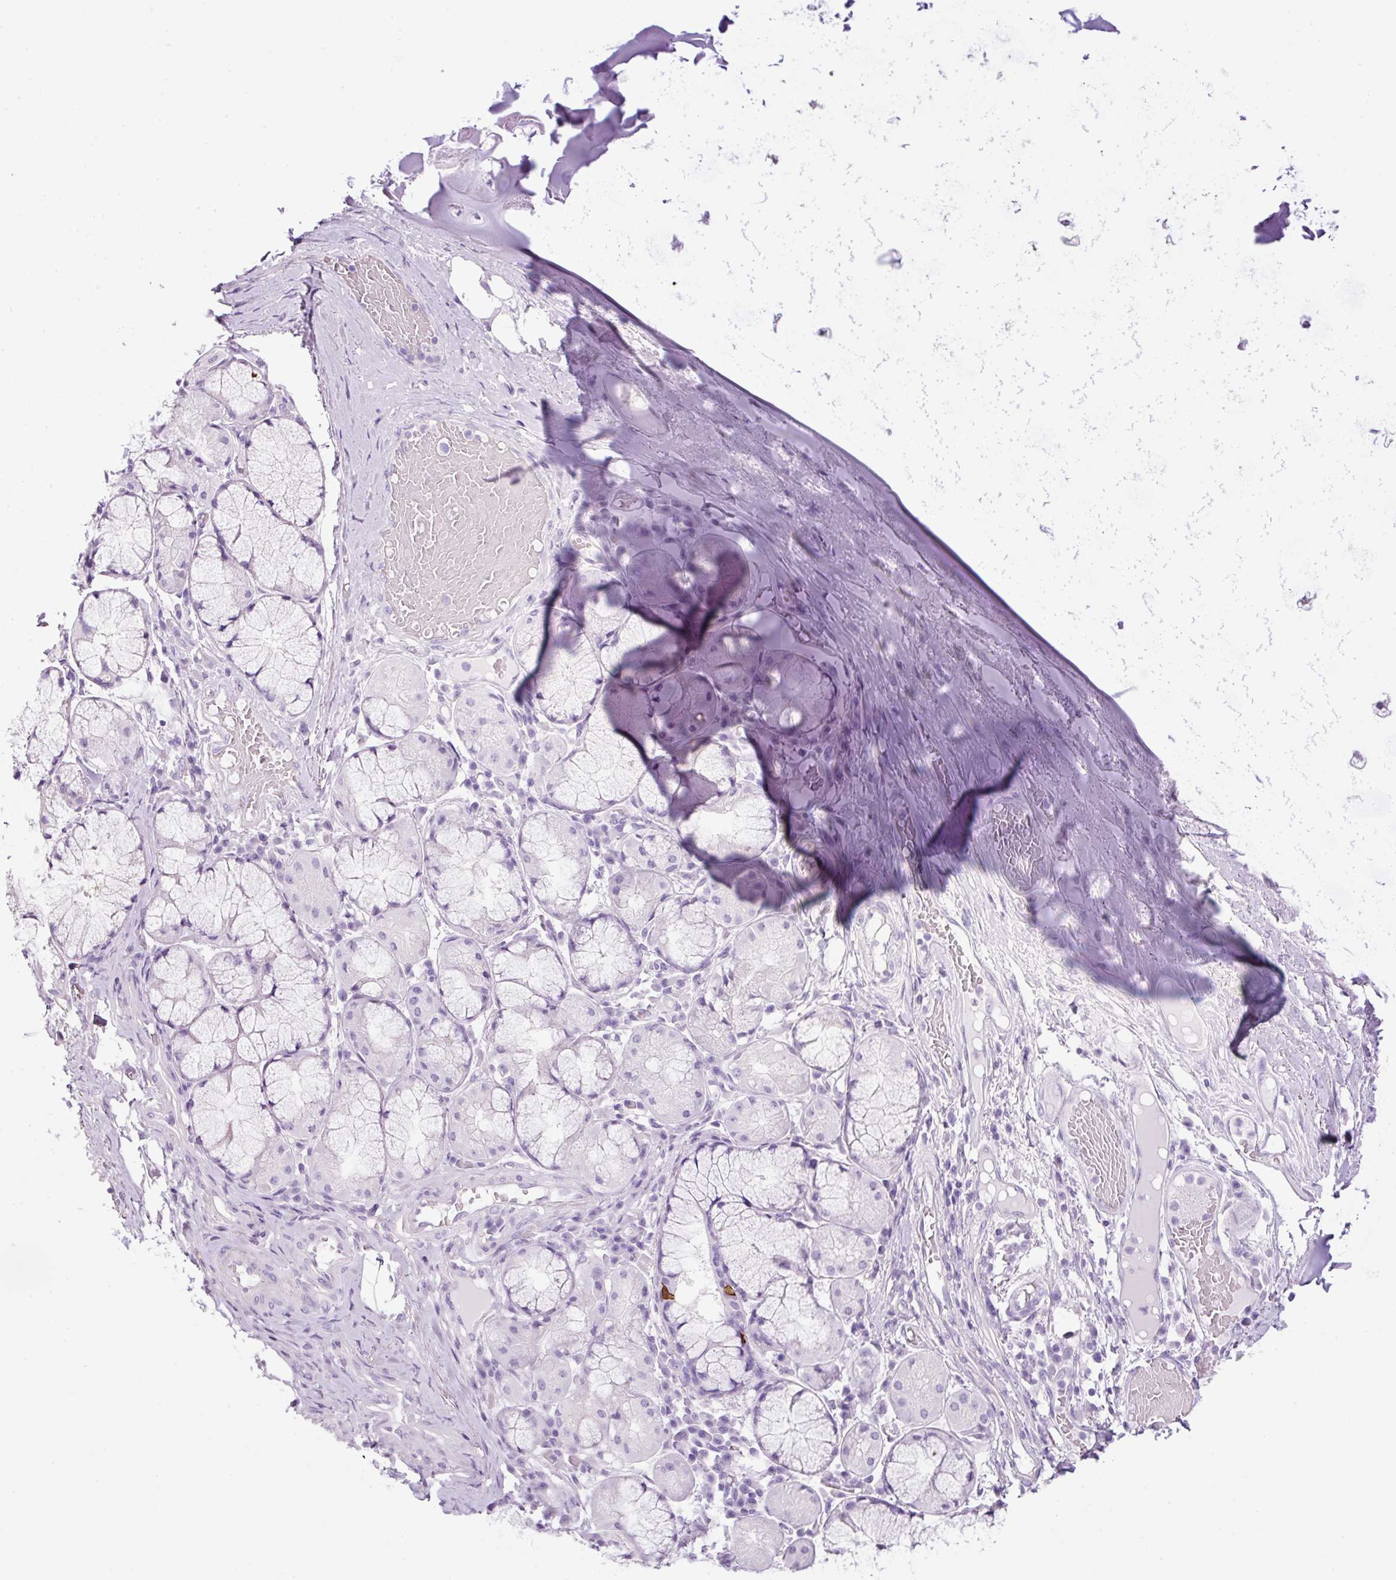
{"staining": {"intensity": "negative", "quantity": "none", "location": "none"}, "tissue": "adipose tissue", "cell_type": "Adipocytes", "image_type": "normal", "snomed": [{"axis": "morphology", "description": "Normal tissue, NOS"}, {"axis": "topography", "description": "Cartilage tissue"}, {"axis": "topography", "description": "Bronchus"}], "caption": "Histopathology image shows no significant protein expression in adipocytes of unremarkable adipose tissue.", "gene": "BSND", "patient": {"sex": "male", "age": 56}}